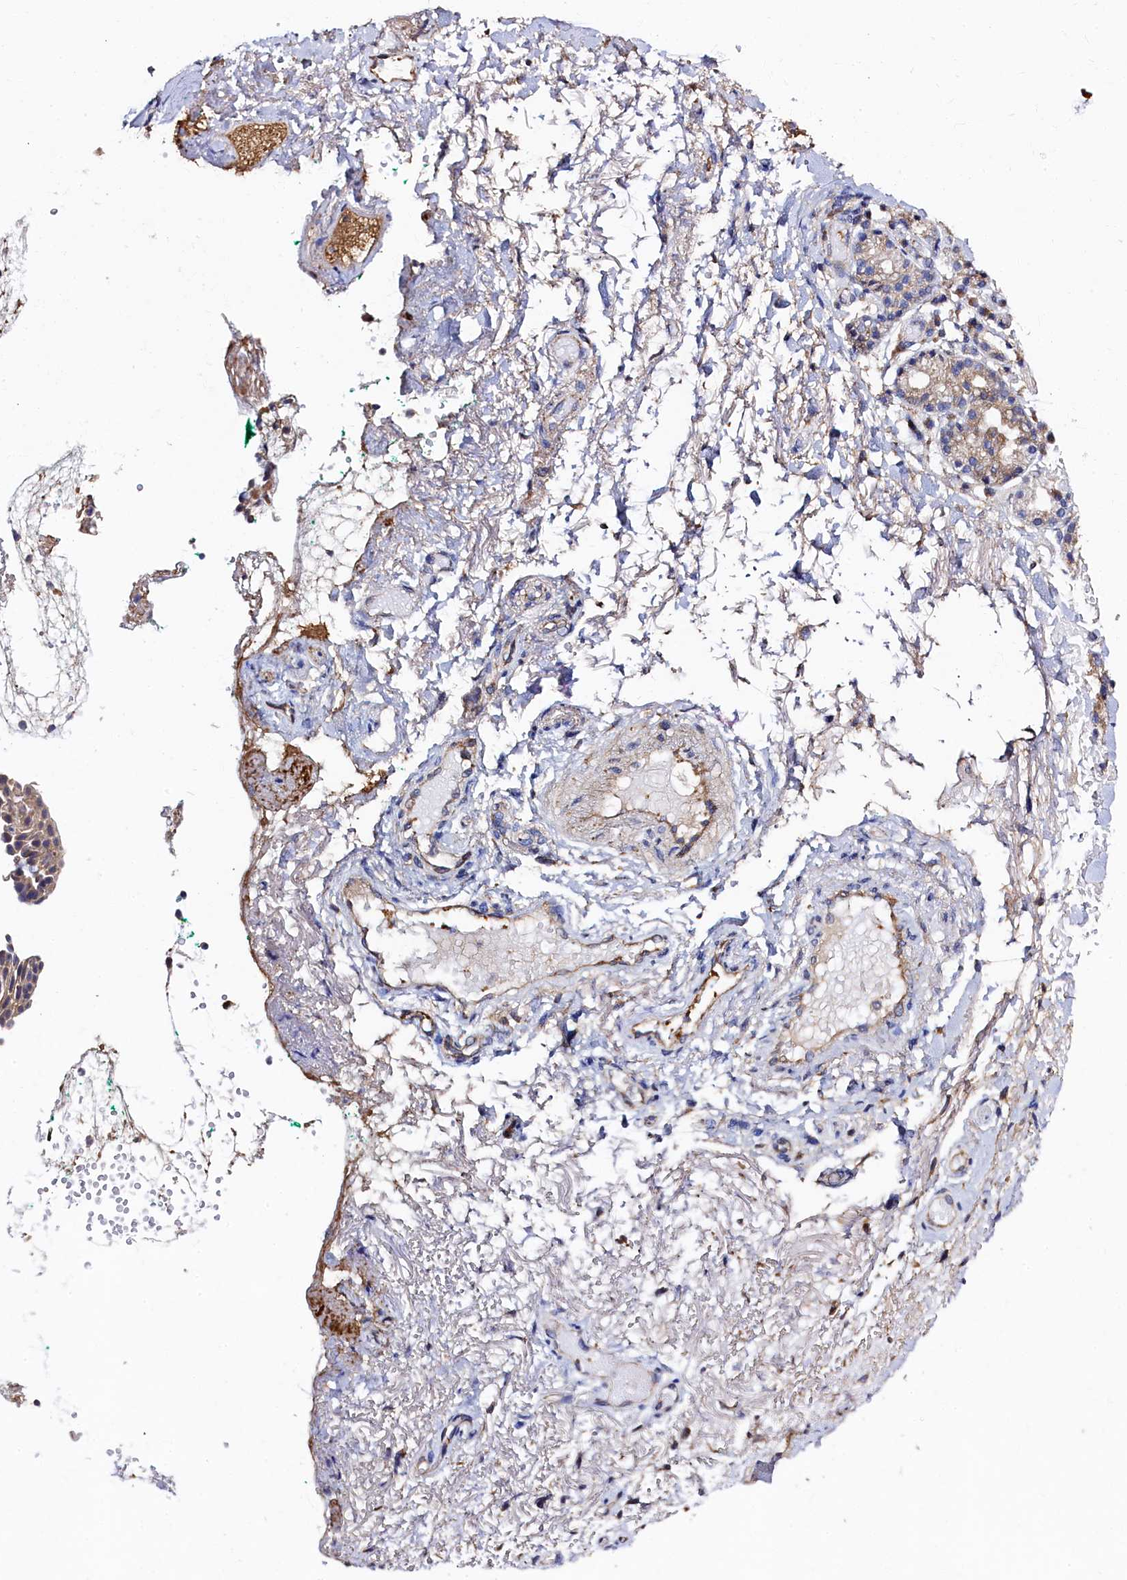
{"staining": {"intensity": "moderate", "quantity": "25%-75%", "location": "cytoplasmic/membranous"}, "tissue": "adipose tissue", "cell_type": "Adipocytes", "image_type": "normal", "snomed": [{"axis": "morphology", "description": "Normal tissue, NOS"}, {"axis": "morphology", "description": "Basal cell carcinoma"}, {"axis": "topography", "description": "Cartilage tissue"}, {"axis": "topography", "description": "Nasopharynx"}, {"axis": "topography", "description": "Oral tissue"}], "caption": "IHC (DAB) staining of benign human adipose tissue demonstrates moderate cytoplasmic/membranous protein staining in approximately 25%-75% of adipocytes.", "gene": "TK2", "patient": {"sex": "female", "age": 77}}